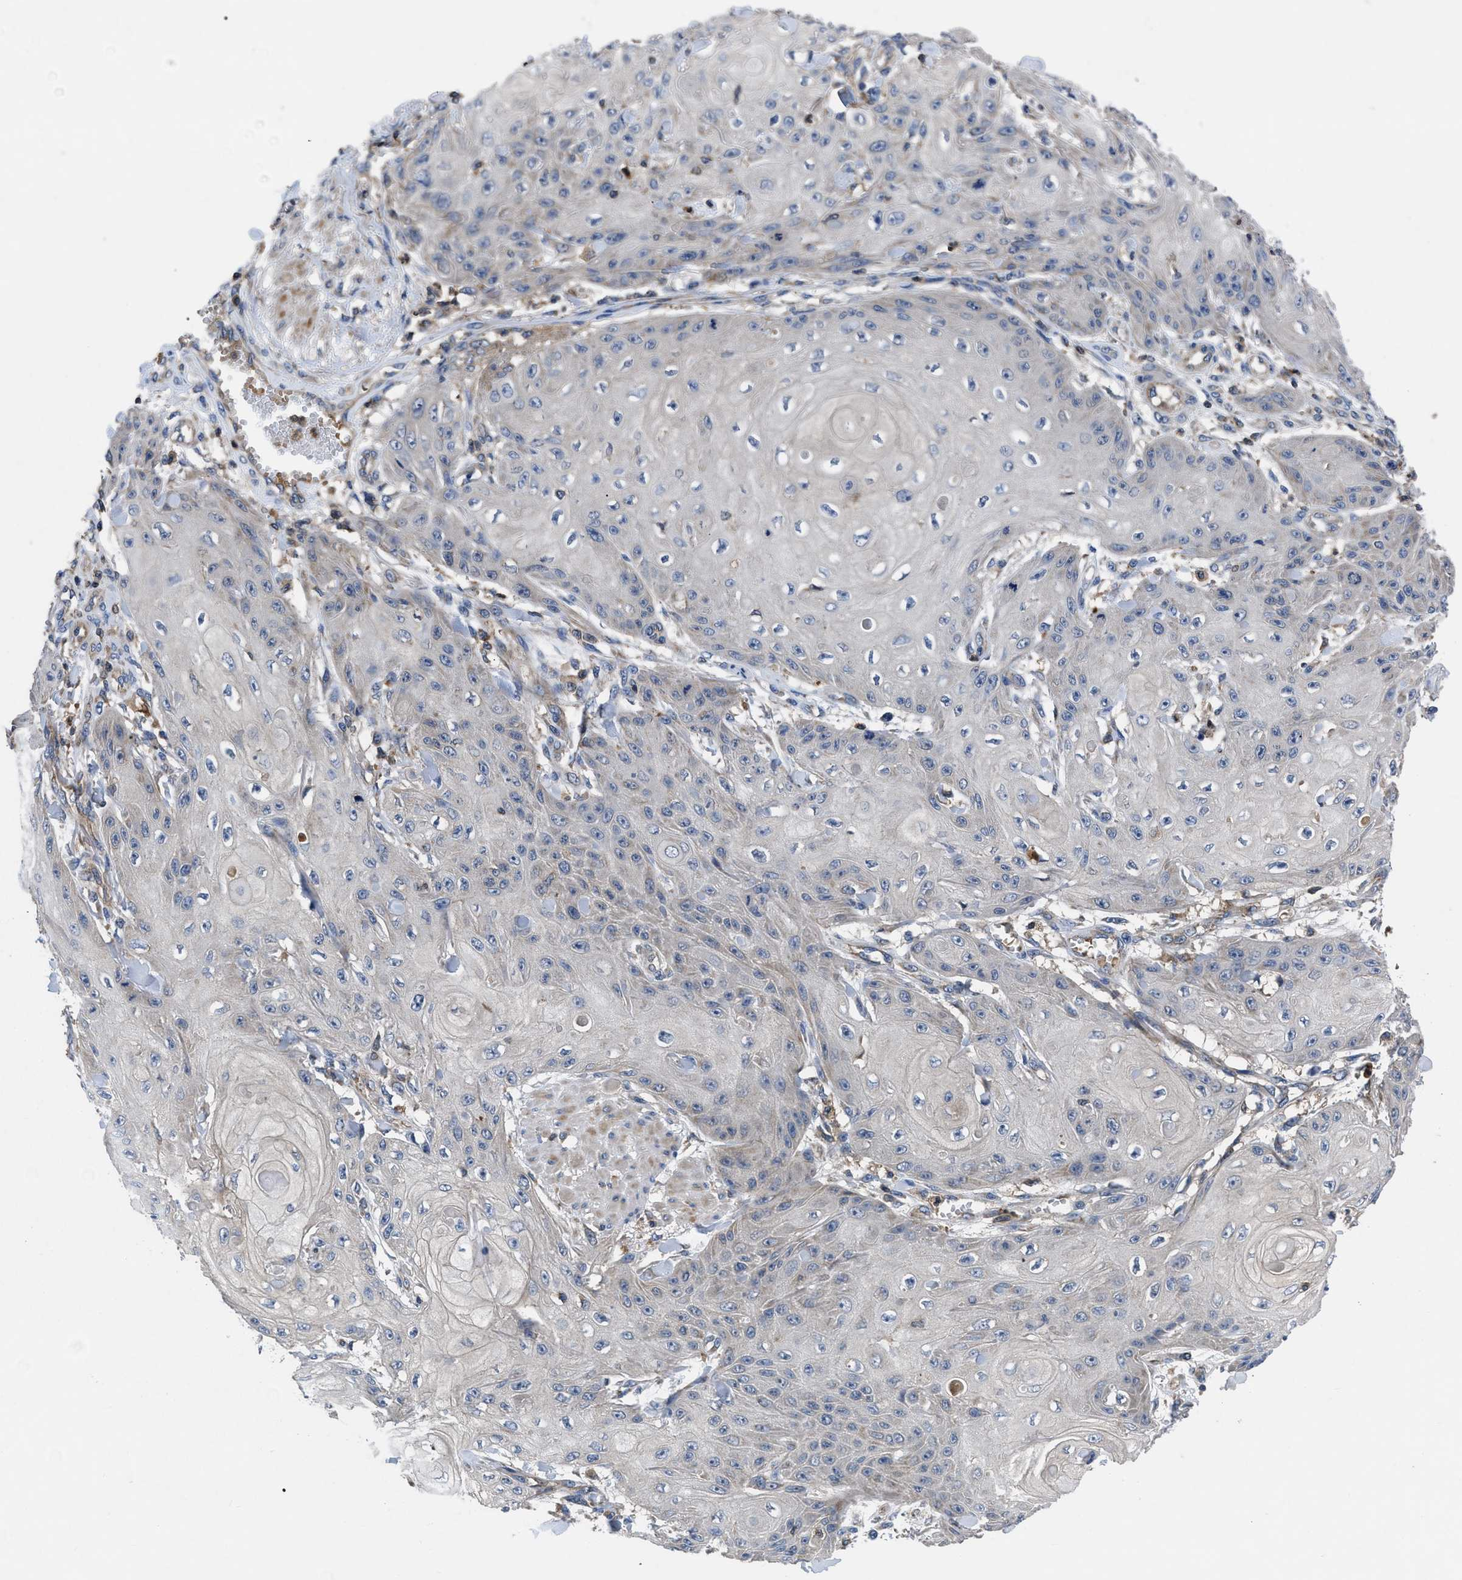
{"staining": {"intensity": "weak", "quantity": "<25%", "location": "cytoplasmic/membranous"}, "tissue": "skin cancer", "cell_type": "Tumor cells", "image_type": "cancer", "snomed": [{"axis": "morphology", "description": "Squamous cell carcinoma, NOS"}, {"axis": "topography", "description": "Skin"}], "caption": "Tumor cells show no significant protein staining in skin cancer.", "gene": "YBEY", "patient": {"sex": "male", "age": 74}}